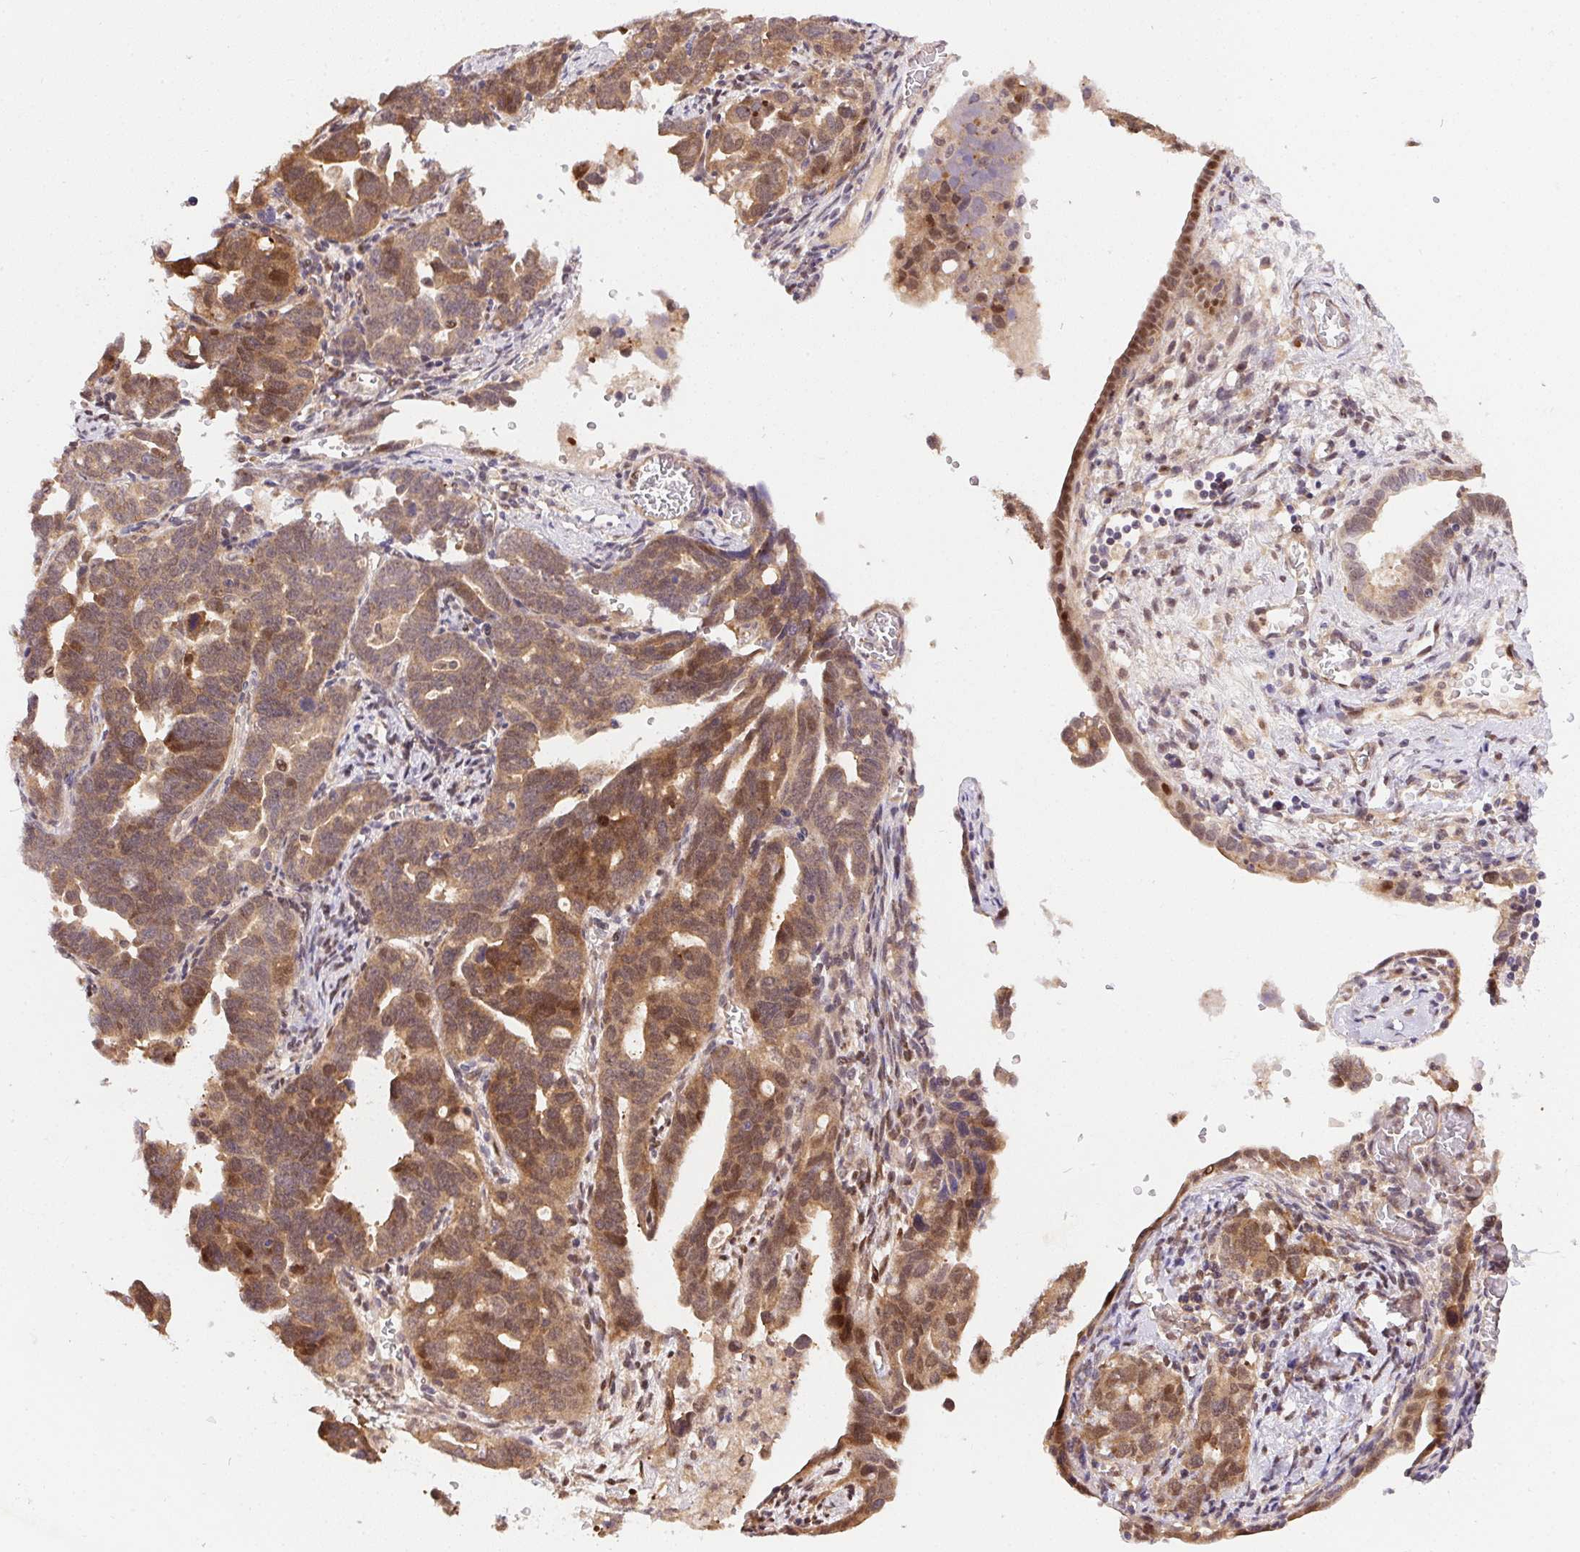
{"staining": {"intensity": "weak", "quantity": ">75%", "location": "cytoplasmic/membranous,nuclear"}, "tissue": "ovarian cancer", "cell_type": "Tumor cells", "image_type": "cancer", "snomed": [{"axis": "morphology", "description": "Cystadenocarcinoma, serous, NOS"}, {"axis": "topography", "description": "Ovary"}], "caption": "Ovarian cancer stained with a protein marker demonstrates weak staining in tumor cells.", "gene": "NUDT16", "patient": {"sex": "female", "age": 69}}